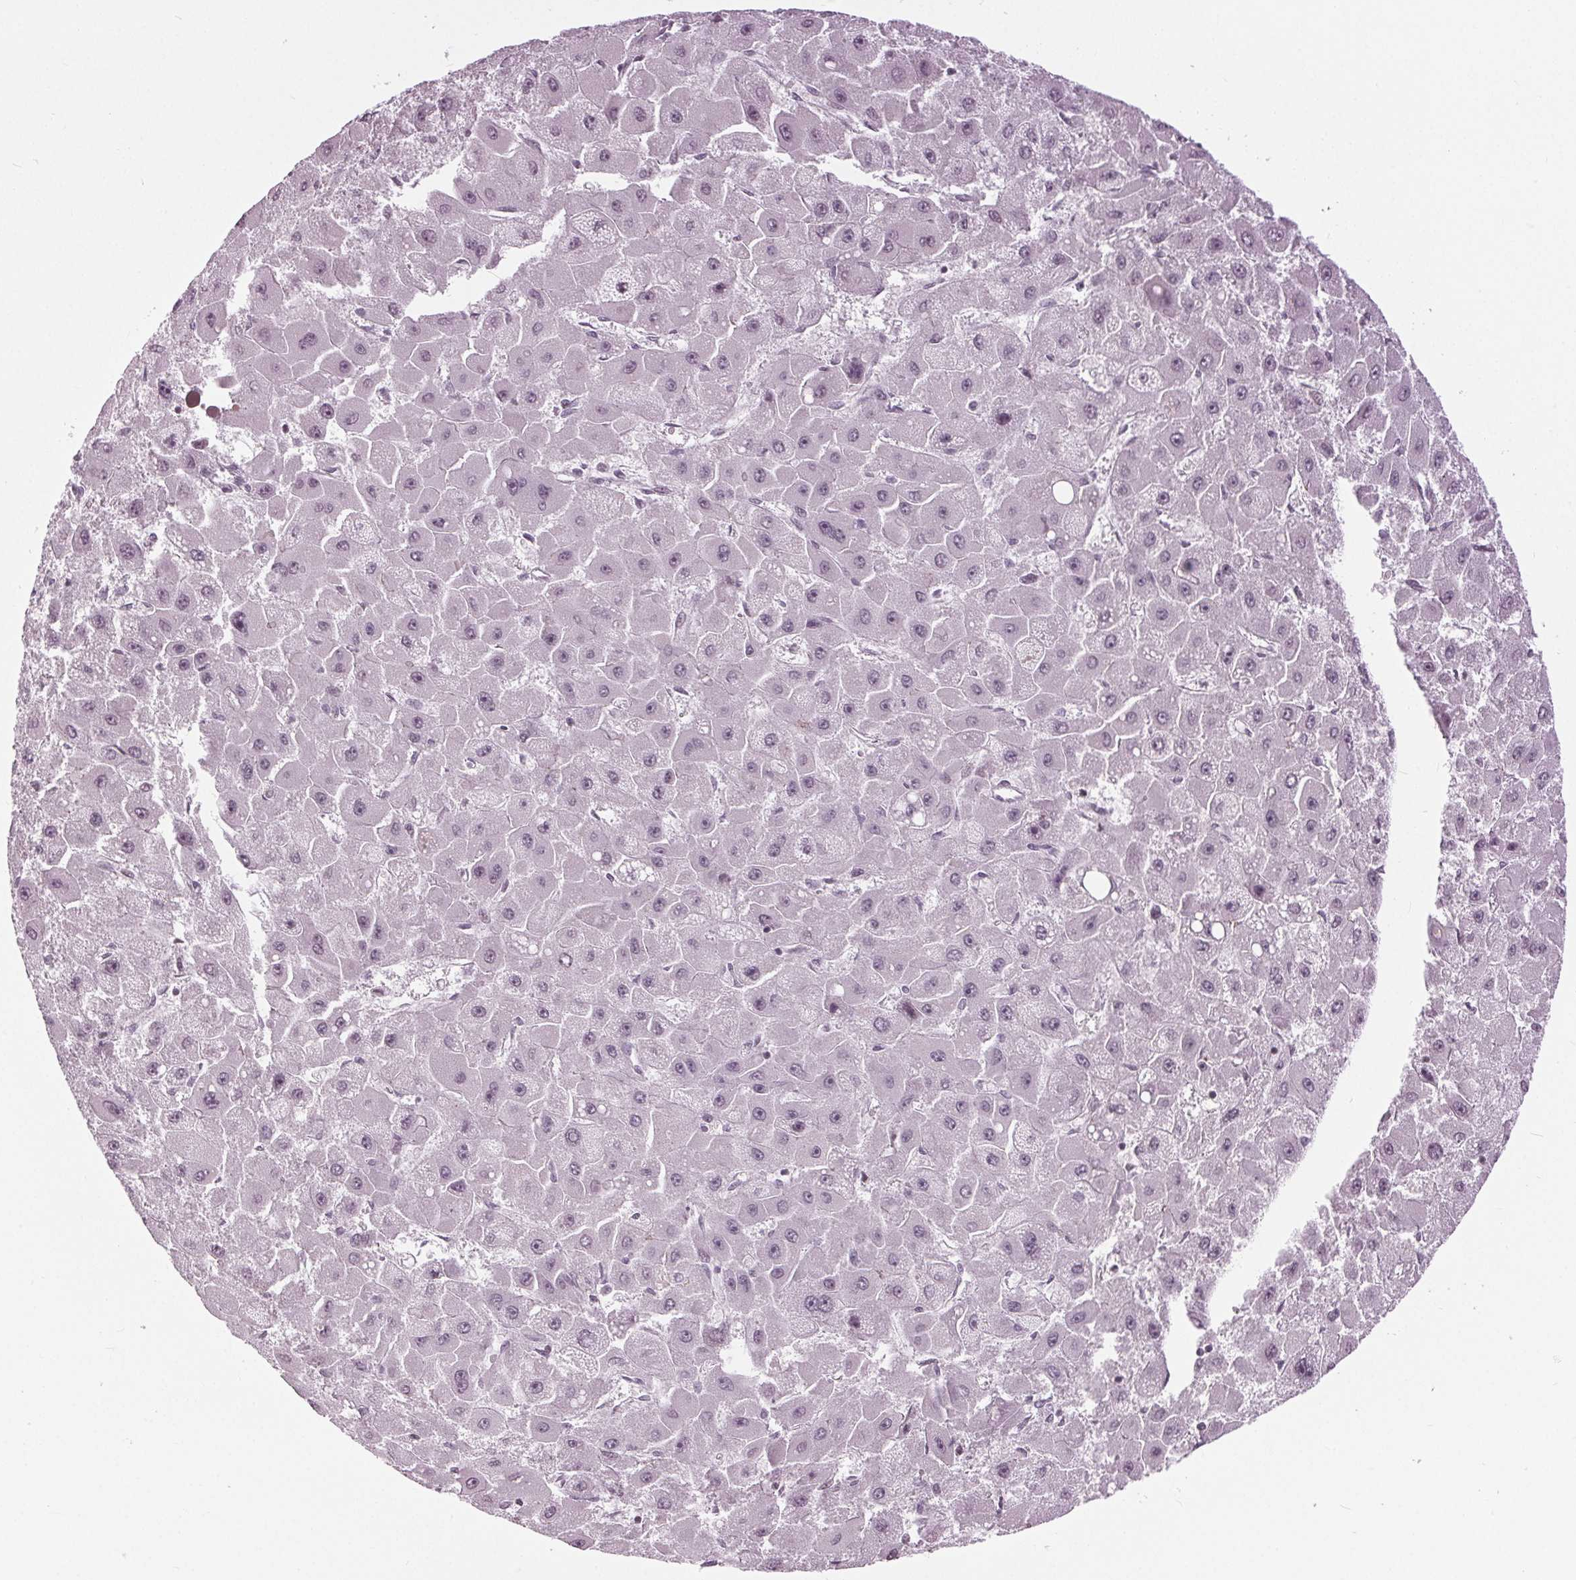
{"staining": {"intensity": "weak", "quantity": "<25%", "location": "nuclear"}, "tissue": "liver cancer", "cell_type": "Tumor cells", "image_type": "cancer", "snomed": [{"axis": "morphology", "description": "Carcinoma, Hepatocellular, NOS"}, {"axis": "topography", "description": "Liver"}], "caption": "Immunohistochemical staining of human liver cancer exhibits no significant positivity in tumor cells.", "gene": "SLC9A4", "patient": {"sex": "female", "age": 25}}